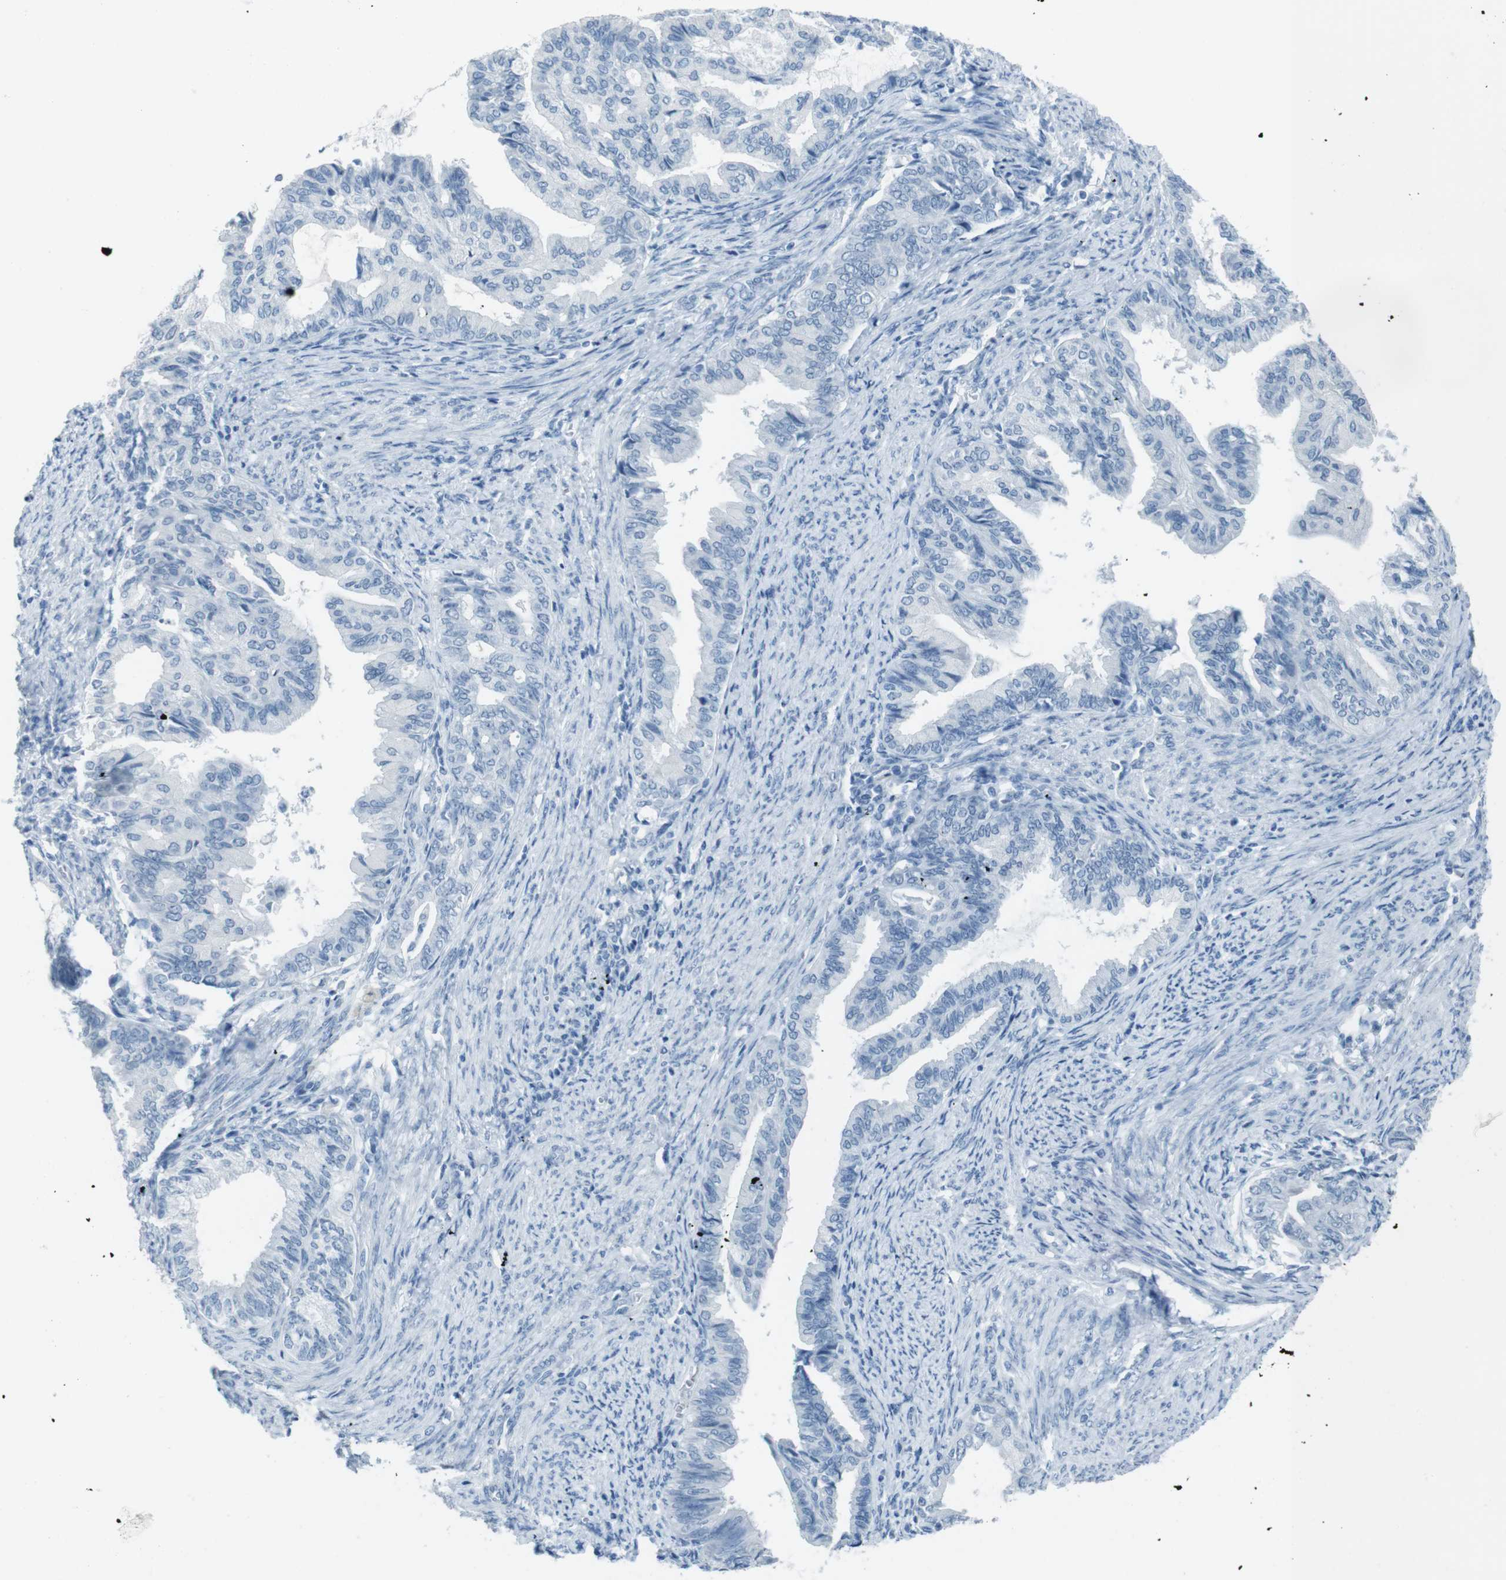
{"staining": {"intensity": "negative", "quantity": "none", "location": "none"}, "tissue": "endometrial cancer", "cell_type": "Tumor cells", "image_type": "cancer", "snomed": [{"axis": "morphology", "description": "Adenocarcinoma, NOS"}, {"axis": "topography", "description": "Endometrium"}], "caption": "Micrograph shows no protein staining in tumor cells of endometrial cancer (adenocarcinoma) tissue.", "gene": "TMEM207", "patient": {"sex": "female", "age": 86}}